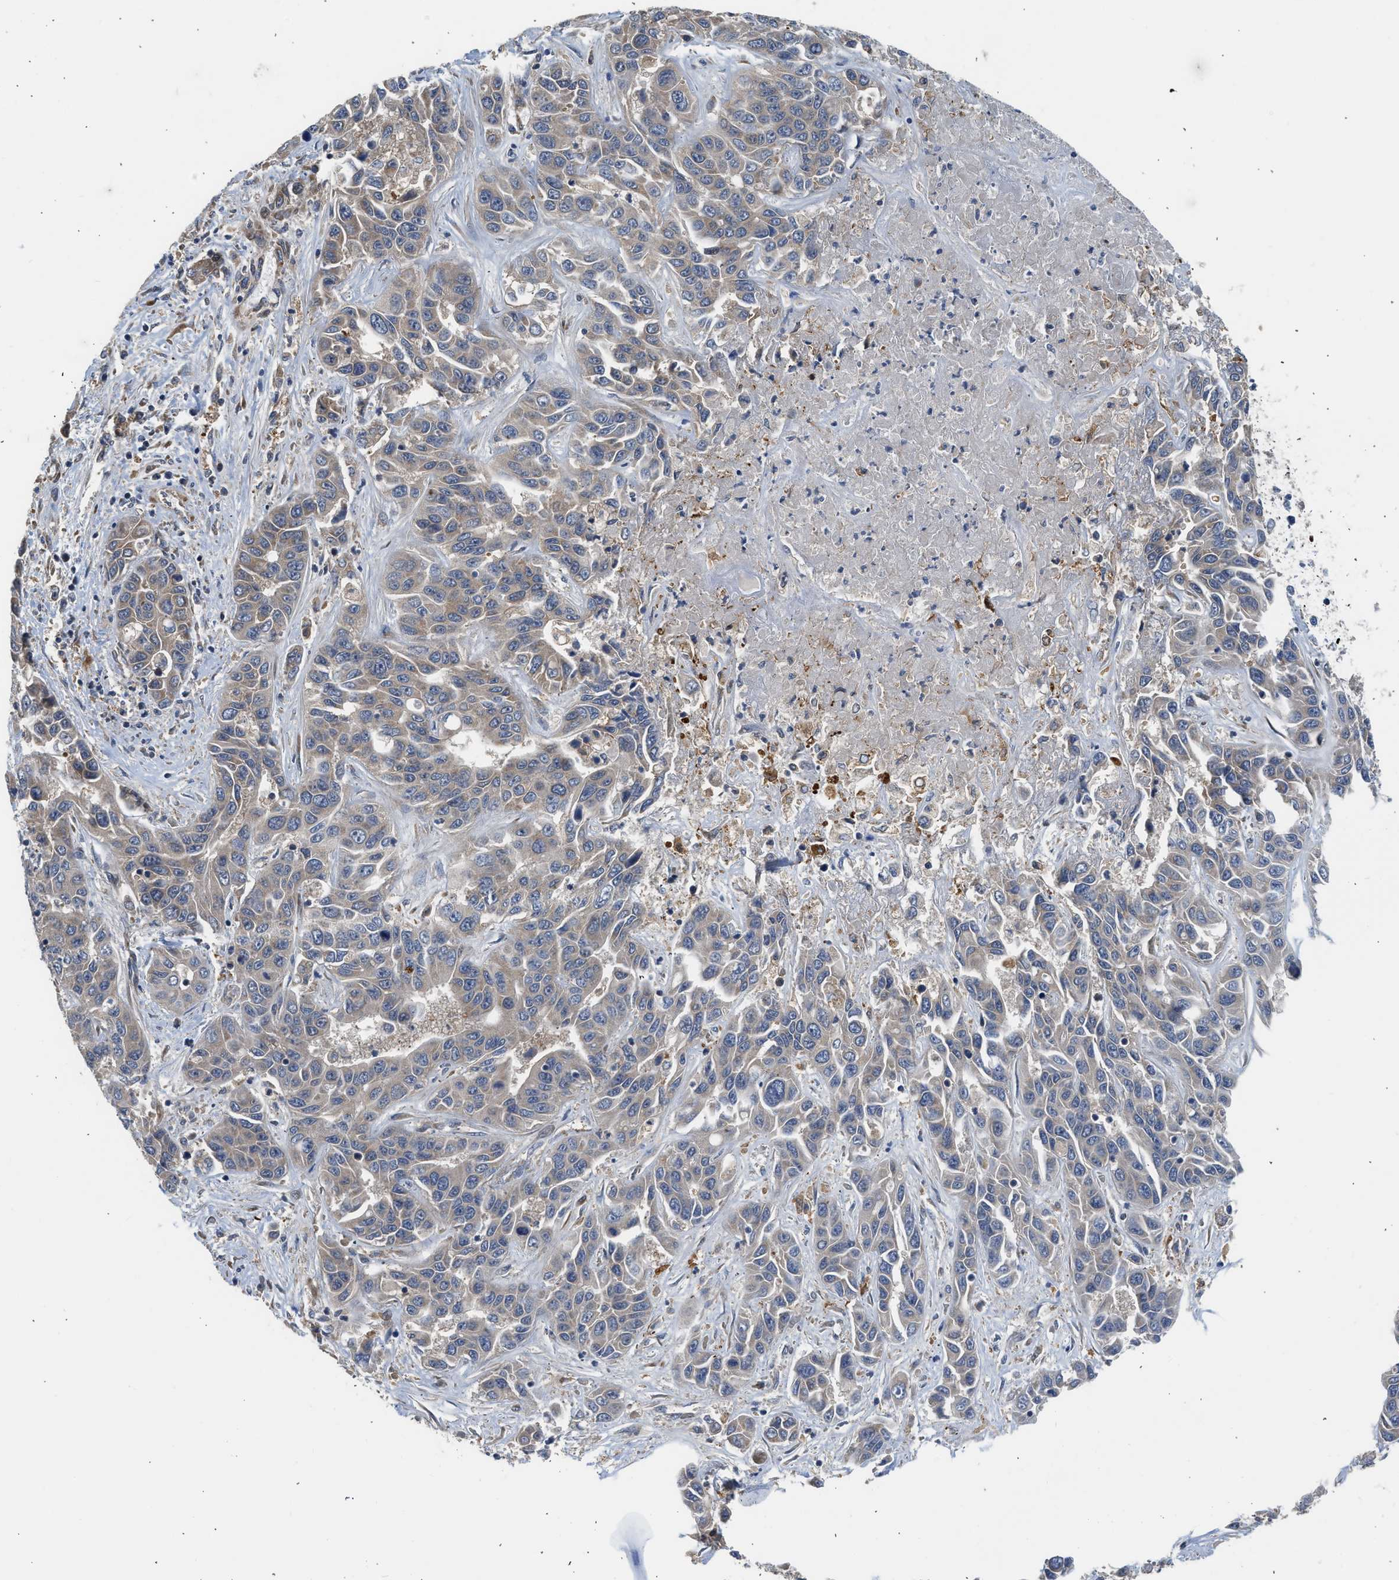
{"staining": {"intensity": "weak", "quantity": "<25%", "location": "cytoplasmic/membranous"}, "tissue": "liver cancer", "cell_type": "Tumor cells", "image_type": "cancer", "snomed": [{"axis": "morphology", "description": "Cholangiocarcinoma"}, {"axis": "topography", "description": "Liver"}], "caption": "Human liver cholangiocarcinoma stained for a protein using immunohistochemistry exhibits no positivity in tumor cells.", "gene": "POLG2", "patient": {"sex": "female", "age": 52}}